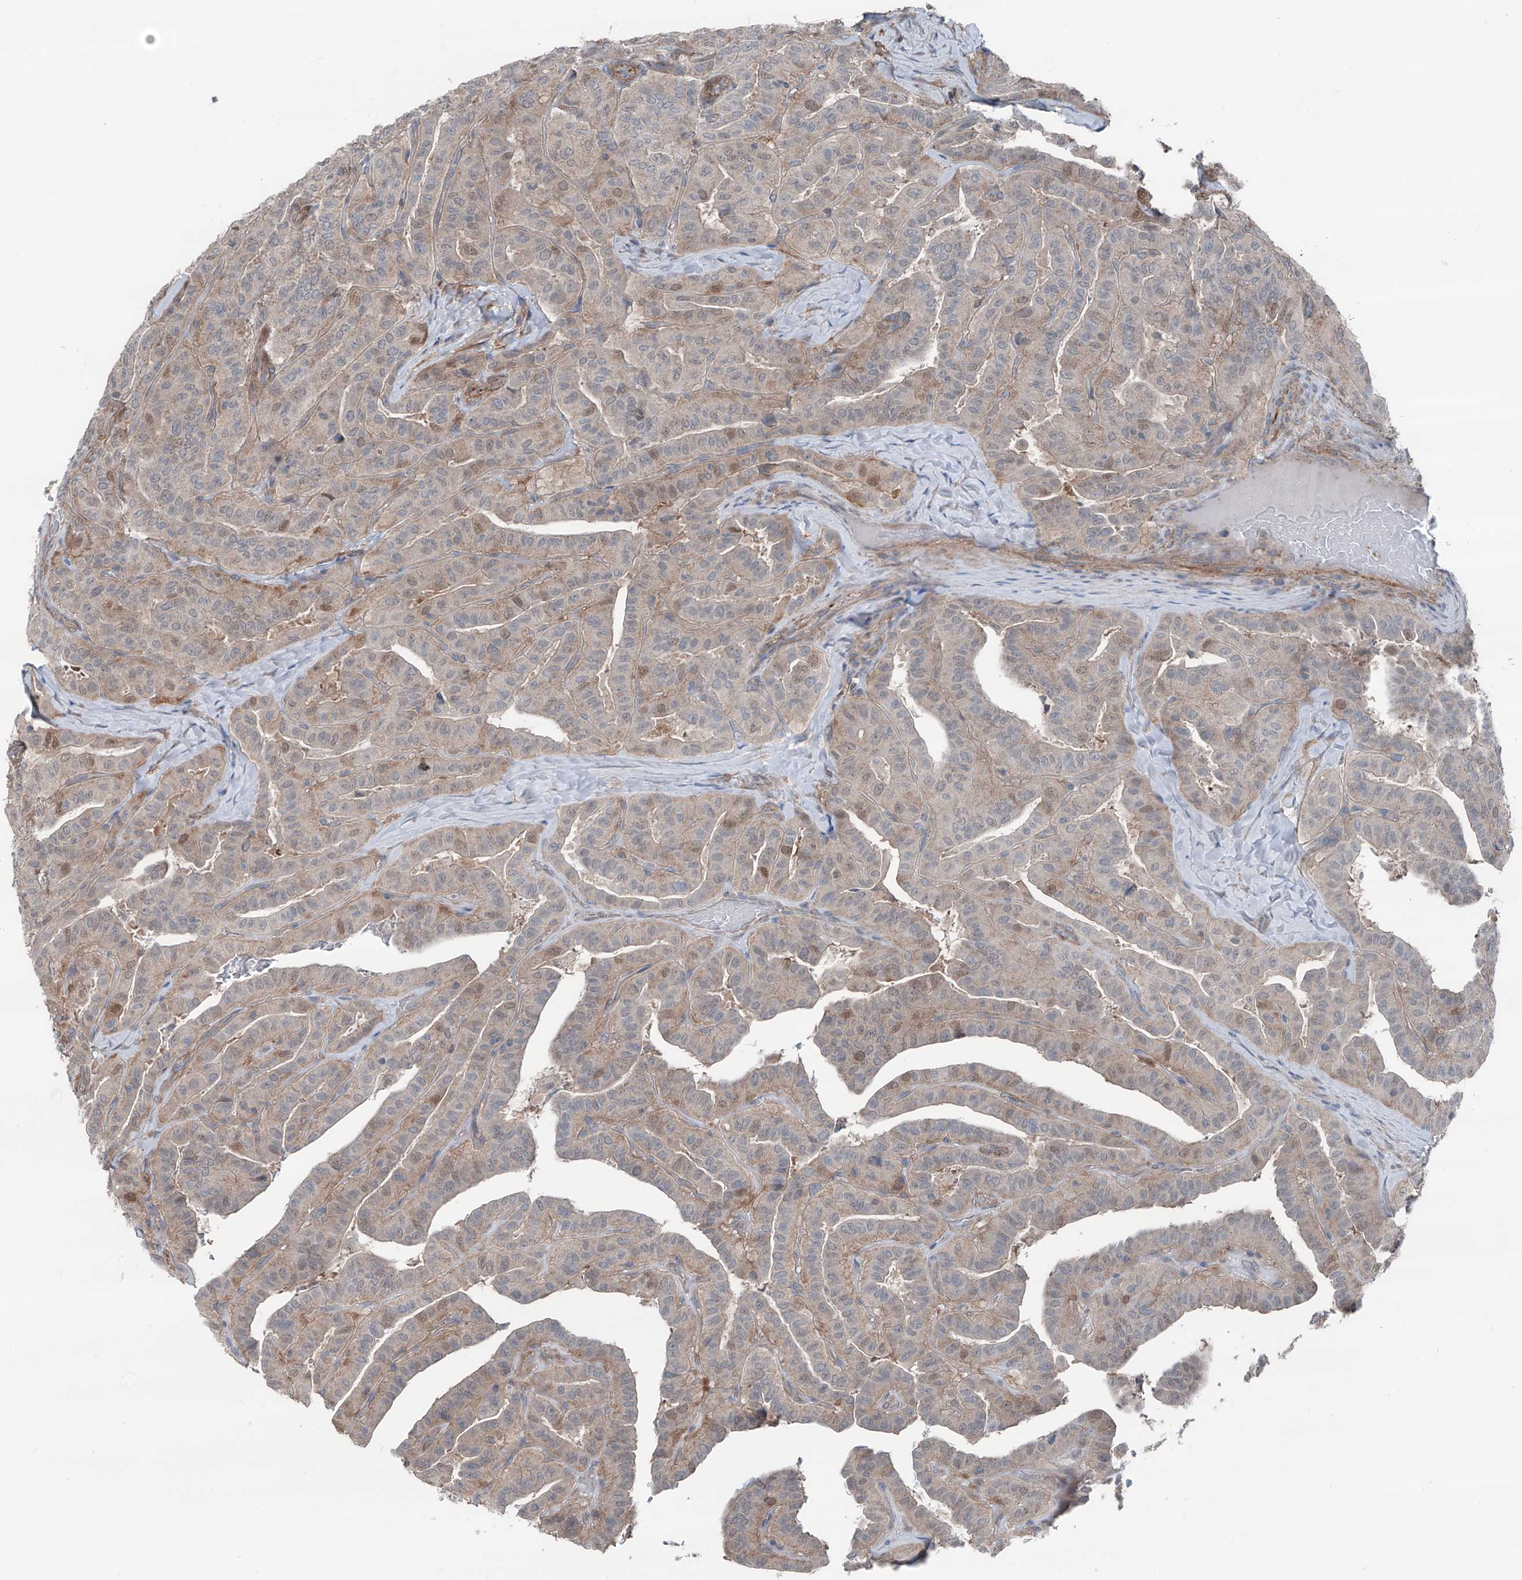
{"staining": {"intensity": "weak", "quantity": ">75%", "location": "cytoplasmic/membranous,nuclear"}, "tissue": "thyroid cancer", "cell_type": "Tumor cells", "image_type": "cancer", "snomed": [{"axis": "morphology", "description": "Papillary adenocarcinoma, NOS"}, {"axis": "topography", "description": "Thyroid gland"}], "caption": "Tumor cells demonstrate low levels of weak cytoplasmic/membranous and nuclear staining in approximately >75% of cells in thyroid cancer (papillary adenocarcinoma).", "gene": "HSPB11", "patient": {"sex": "male", "age": 77}}